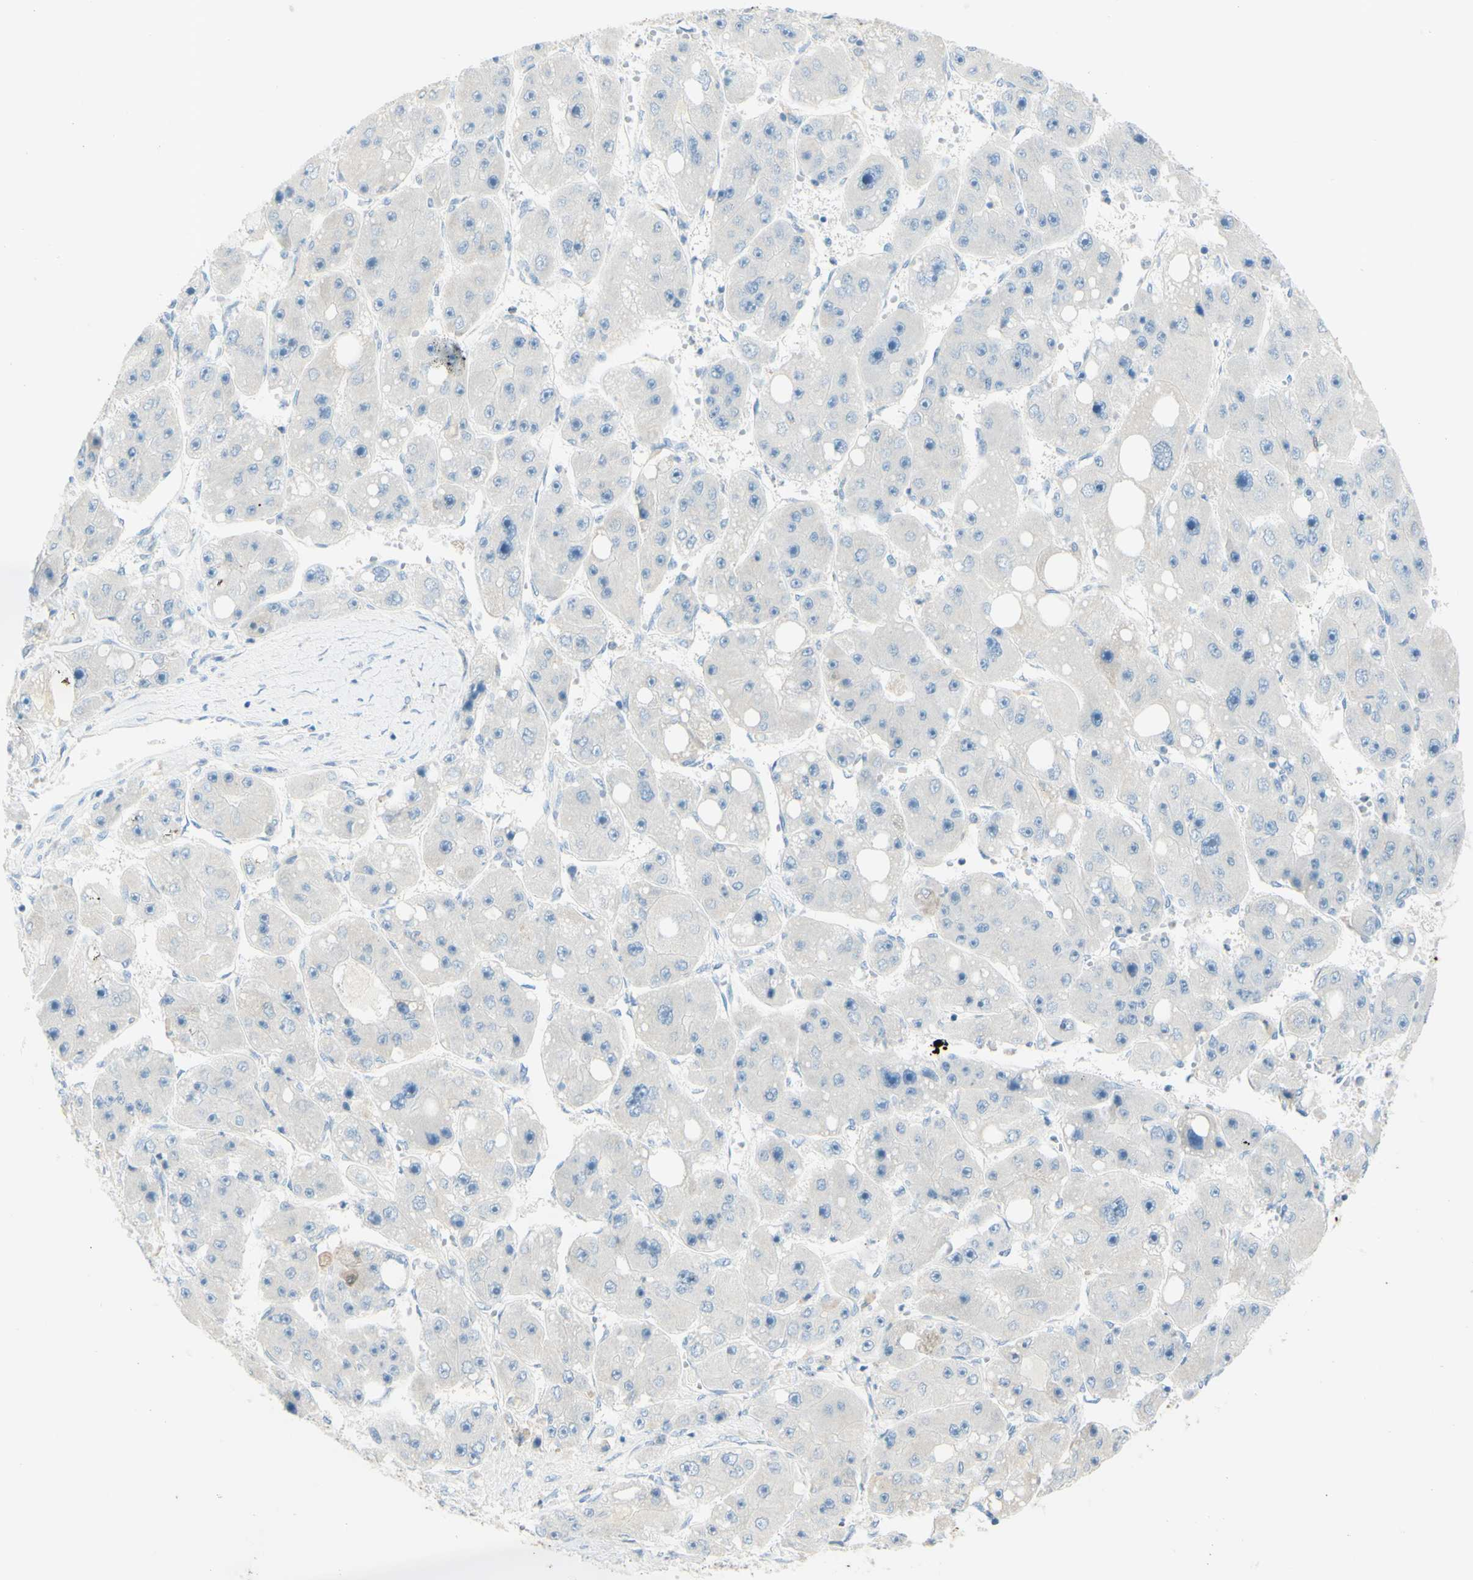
{"staining": {"intensity": "negative", "quantity": "none", "location": "none"}, "tissue": "liver cancer", "cell_type": "Tumor cells", "image_type": "cancer", "snomed": [{"axis": "morphology", "description": "Carcinoma, Hepatocellular, NOS"}, {"axis": "topography", "description": "Liver"}], "caption": "Image shows no significant protein positivity in tumor cells of hepatocellular carcinoma (liver).", "gene": "TSPAN1", "patient": {"sex": "female", "age": 61}}